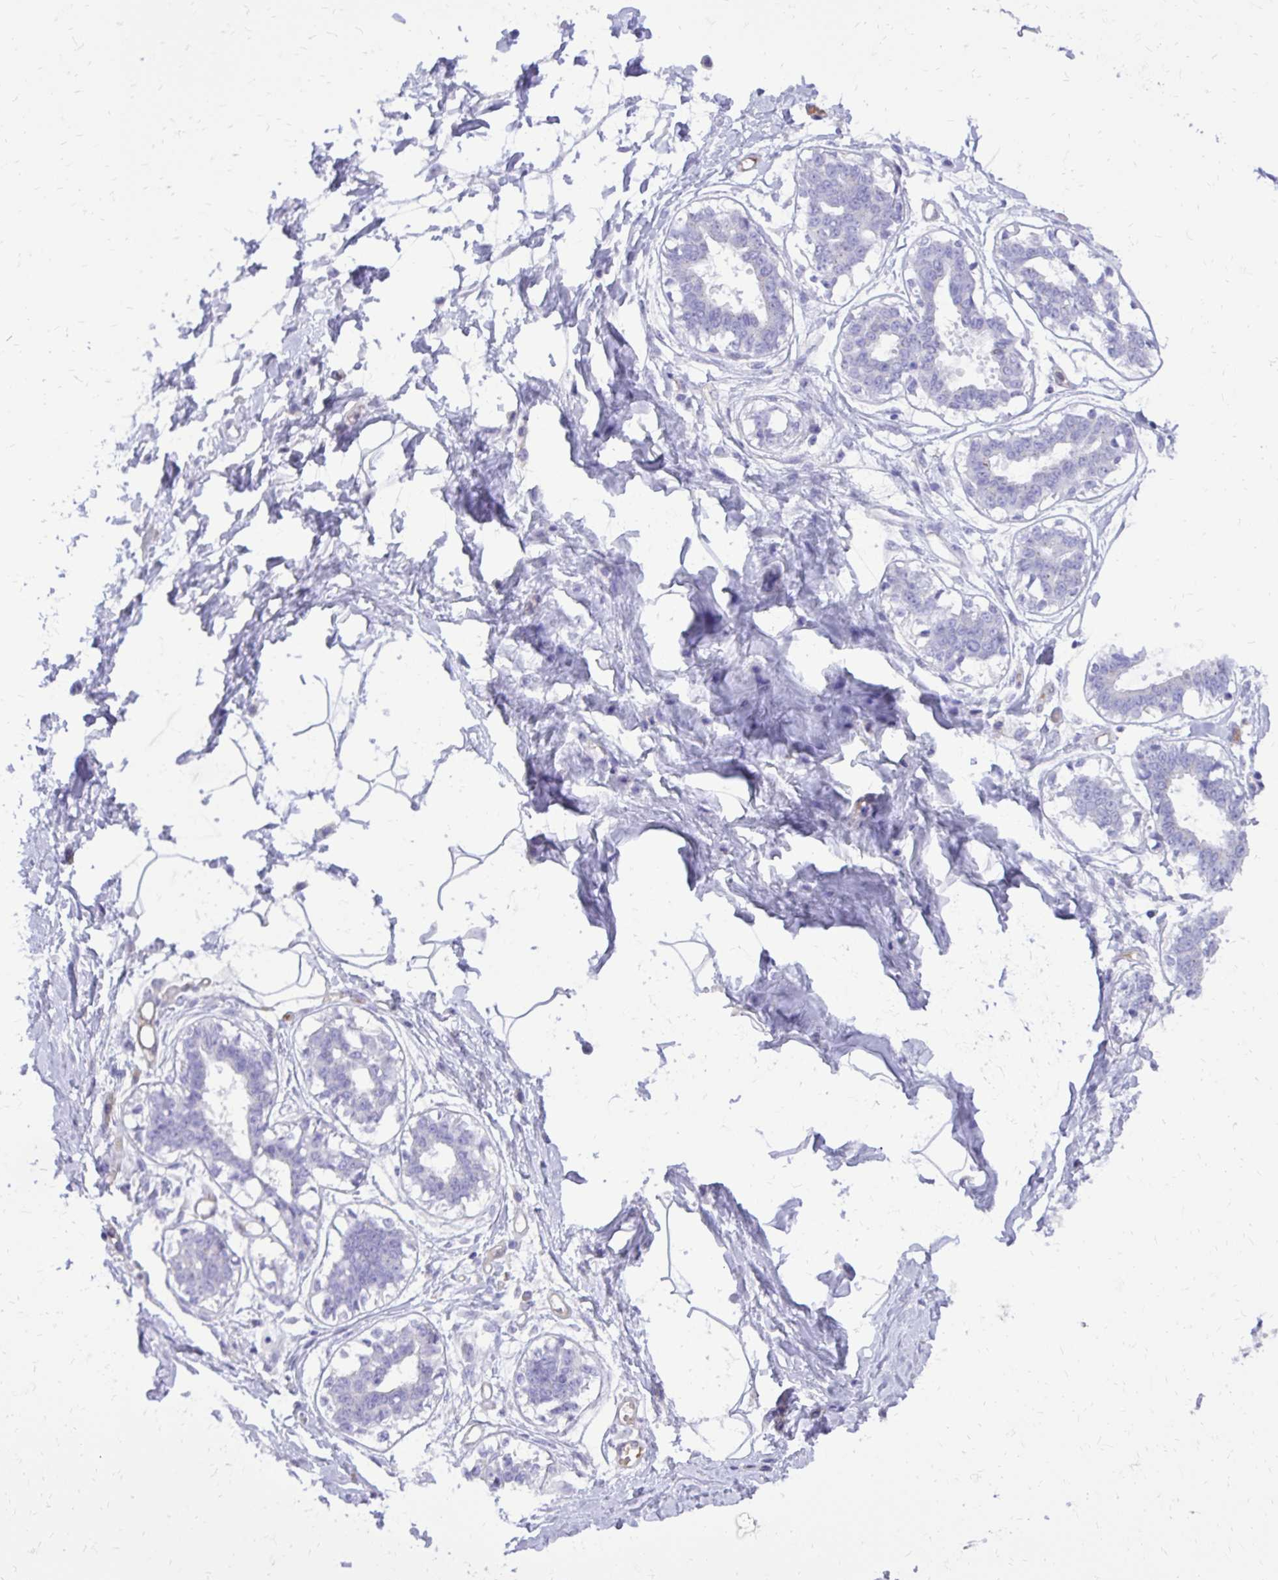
{"staining": {"intensity": "negative", "quantity": "none", "location": "none"}, "tissue": "breast", "cell_type": "Adipocytes", "image_type": "normal", "snomed": [{"axis": "morphology", "description": "Normal tissue, NOS"}, {"axis": "topography", "description": "Breast"}], "caption": "High magnification brightfield microscopy of unremarkable breast stained with DAB (brown) and counterstained with hematoxylin (blue): adipocytes show no significant expression. Nuclei are stained in blue.", "gene": "CAT", "patient": {"sex": "female", "age": 45}}